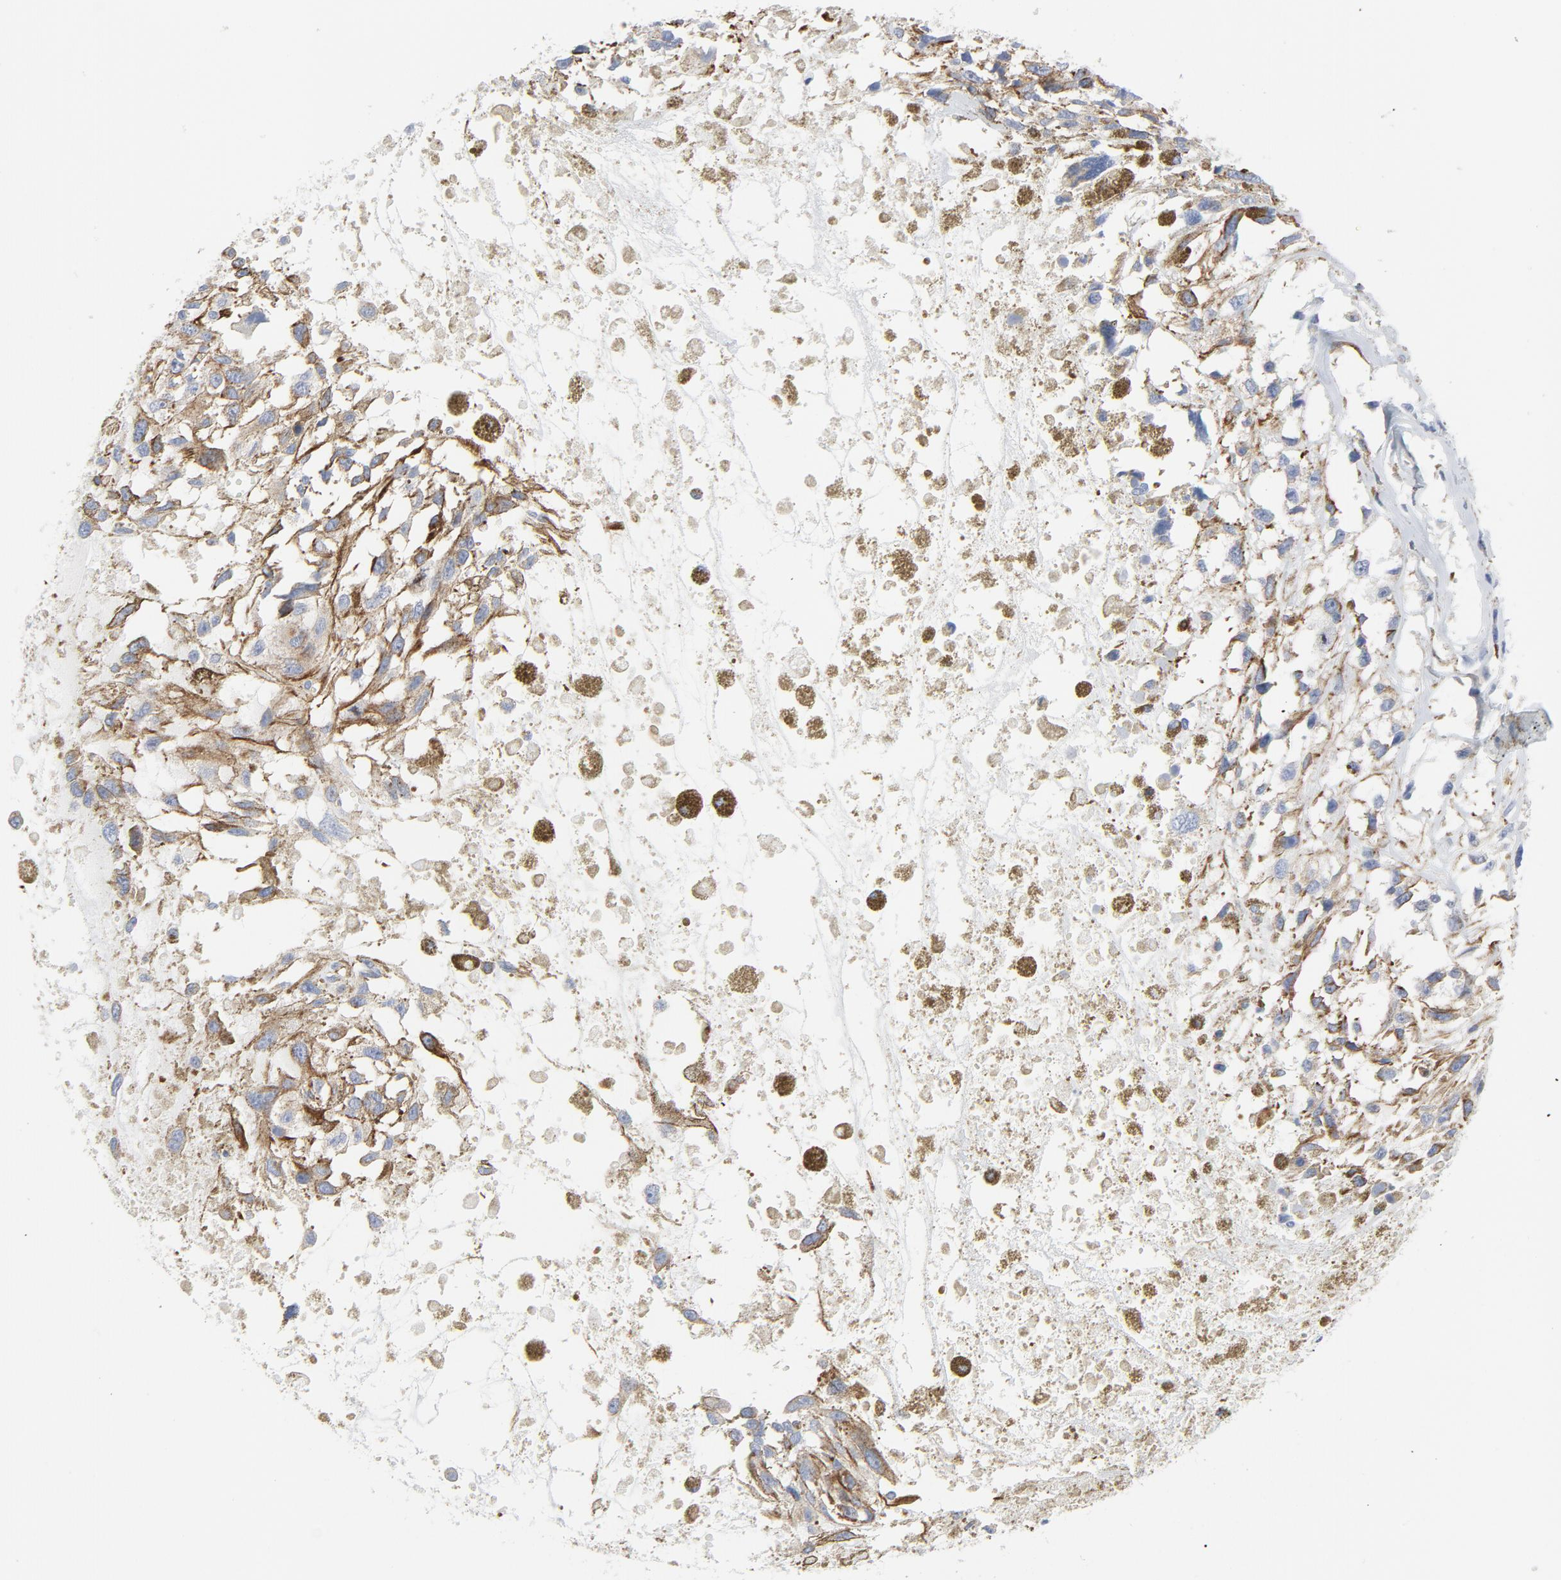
{"staining": {"intensity": "moderate", "quantity": "25%-75%", "location": "cytoplasmic/membranous"}, "tissue": "melanoma", "cell_type": "Tumor cells", "image_type": "cancer", "snomed": [{"axis": "morphology", "description": "Malignant melanoma, Metastatic site"}, {"axis": "topography", "description": "Lymph node"}], "caption": "IHC (DAB) staining of malignant melanoma (metastatic site) exhibits moderate cytoplasmic/membranous protein positivity in about 25%-75% of tumor cells. The staining was performed using DAB to visualize the protein expression in brown, while the nuclei were stained in blue with hematoxylin (Magnification: 20x).", "gene": "TUBB1", "patient": {"sex": "male", "age": 59}}